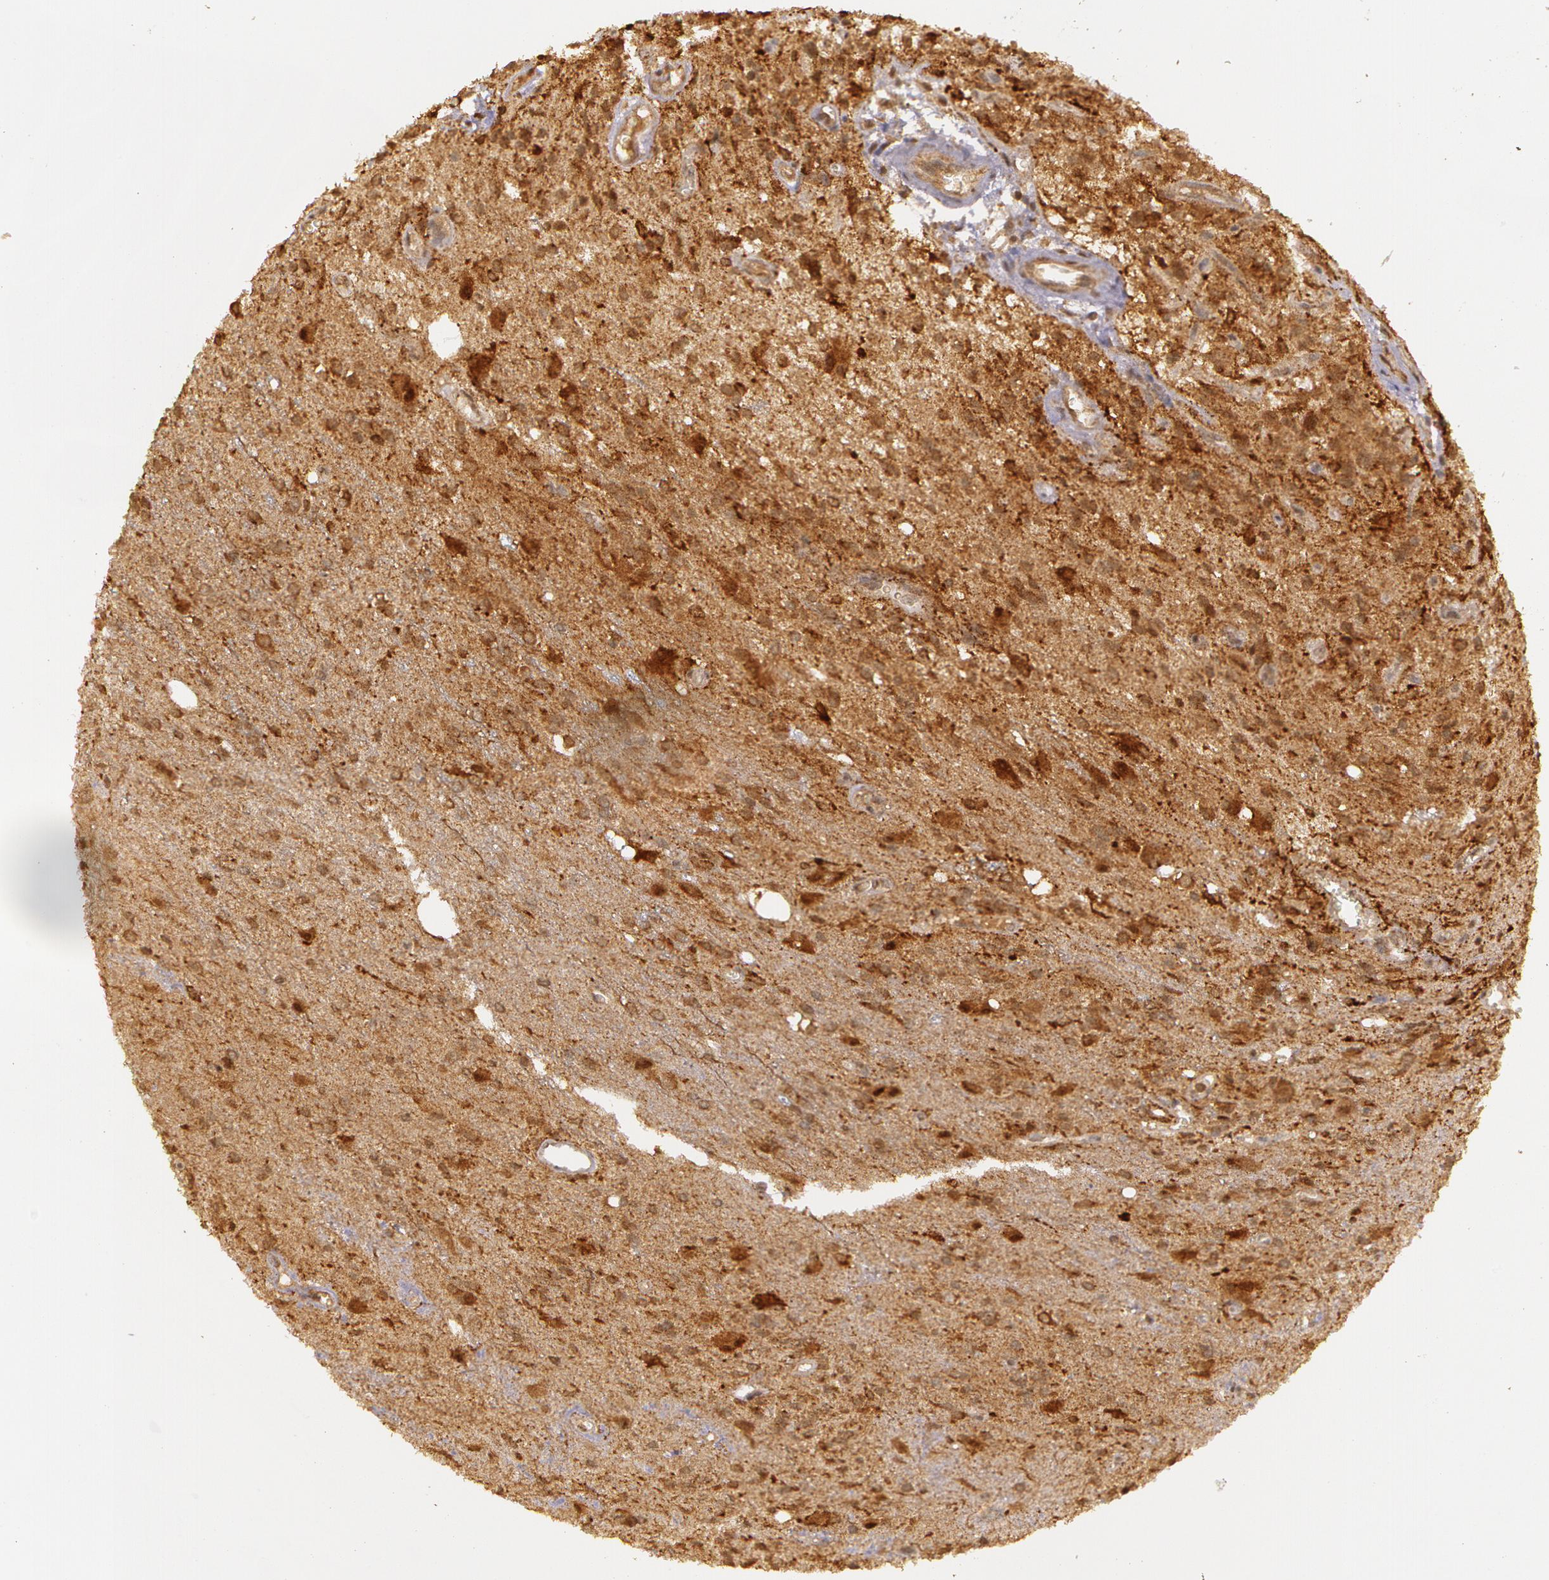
{"staining": {"intensity": "strong", "quantity": ">75%", "location": "cytoplasmic/membranous"}, "tissue": "glioma", "cell_type": "Tumor cells", "image_type": "cancer", "snomed": [{"axis": "morphology", "description": "Glioma, malignant, Low grade"}, {"axis": "topography", "description": "Brain"}], "caption": "Protein staining of malignant glioma (low-grade) tissue shows strong cytoplasmic/membranous expression in about >75% of tumor cells.", "gene": "ASCC2", "patient": {"sex": "female", "age": 15}}